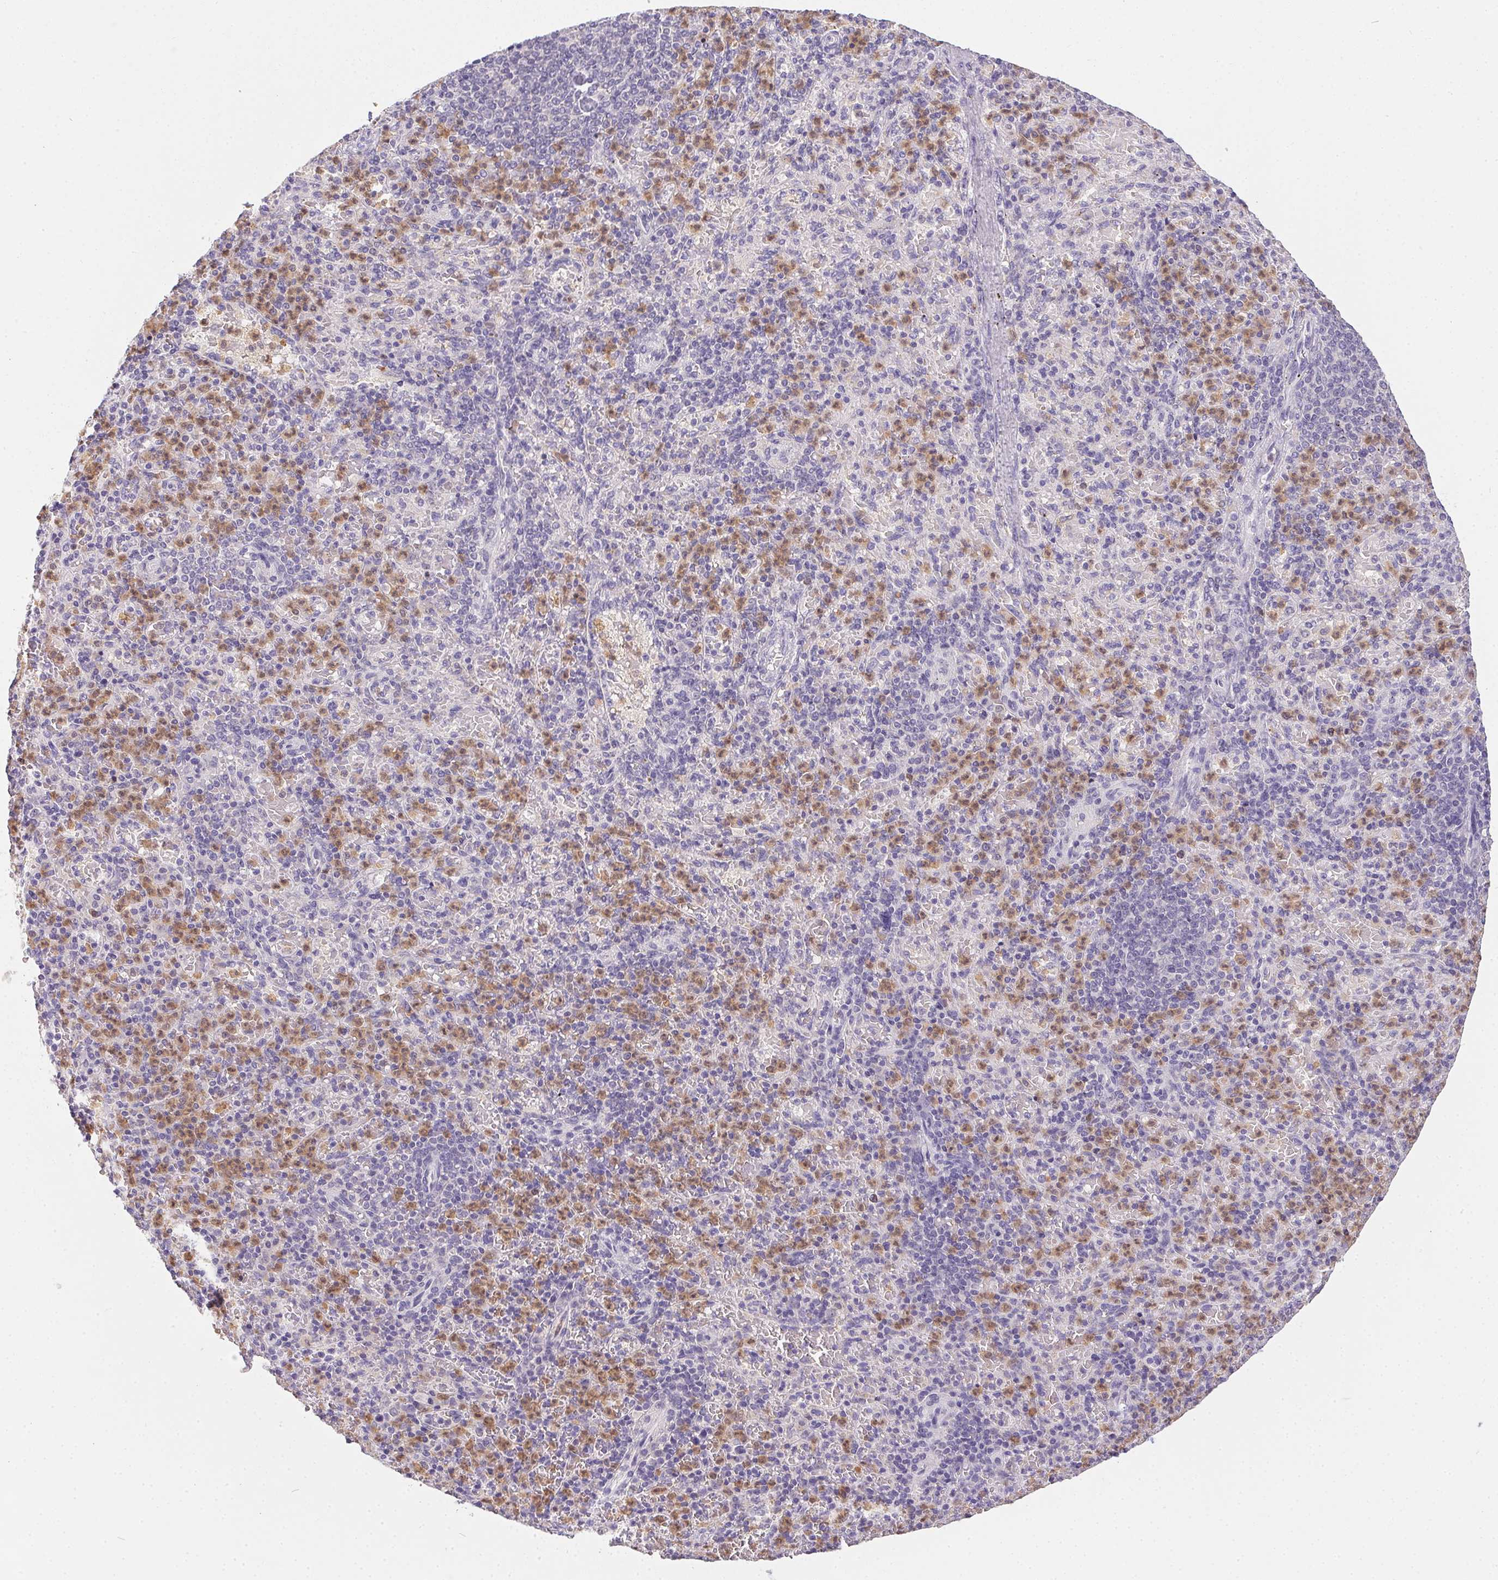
{"staining": {"intensity": "moderate", "quantity": "<25%", "location": "cytoplasmic/membranous"}, "tissue": "spleen", "cell_type": "Cells in red pulp", "image_type": "normal", "snomed": [{"axis": "morphology", "description": "Normal tissue, NOS"}, {"axis": "topography", "description": "Spleen"}], "caption": "Immunohistochemical staining of benign human spleen reveals moderate cytoplasmic/membranous protein positivity in about <25% of cells in red pulp. The protein of interest is stained brown, and the nuclei are stained in blue (DAB (3,3'-diaminobenzidine) IHC with brightfield microscopy, high magnification).", "gene": "DNAJC5G", "patient": {"sex": "female", "age": 74}}